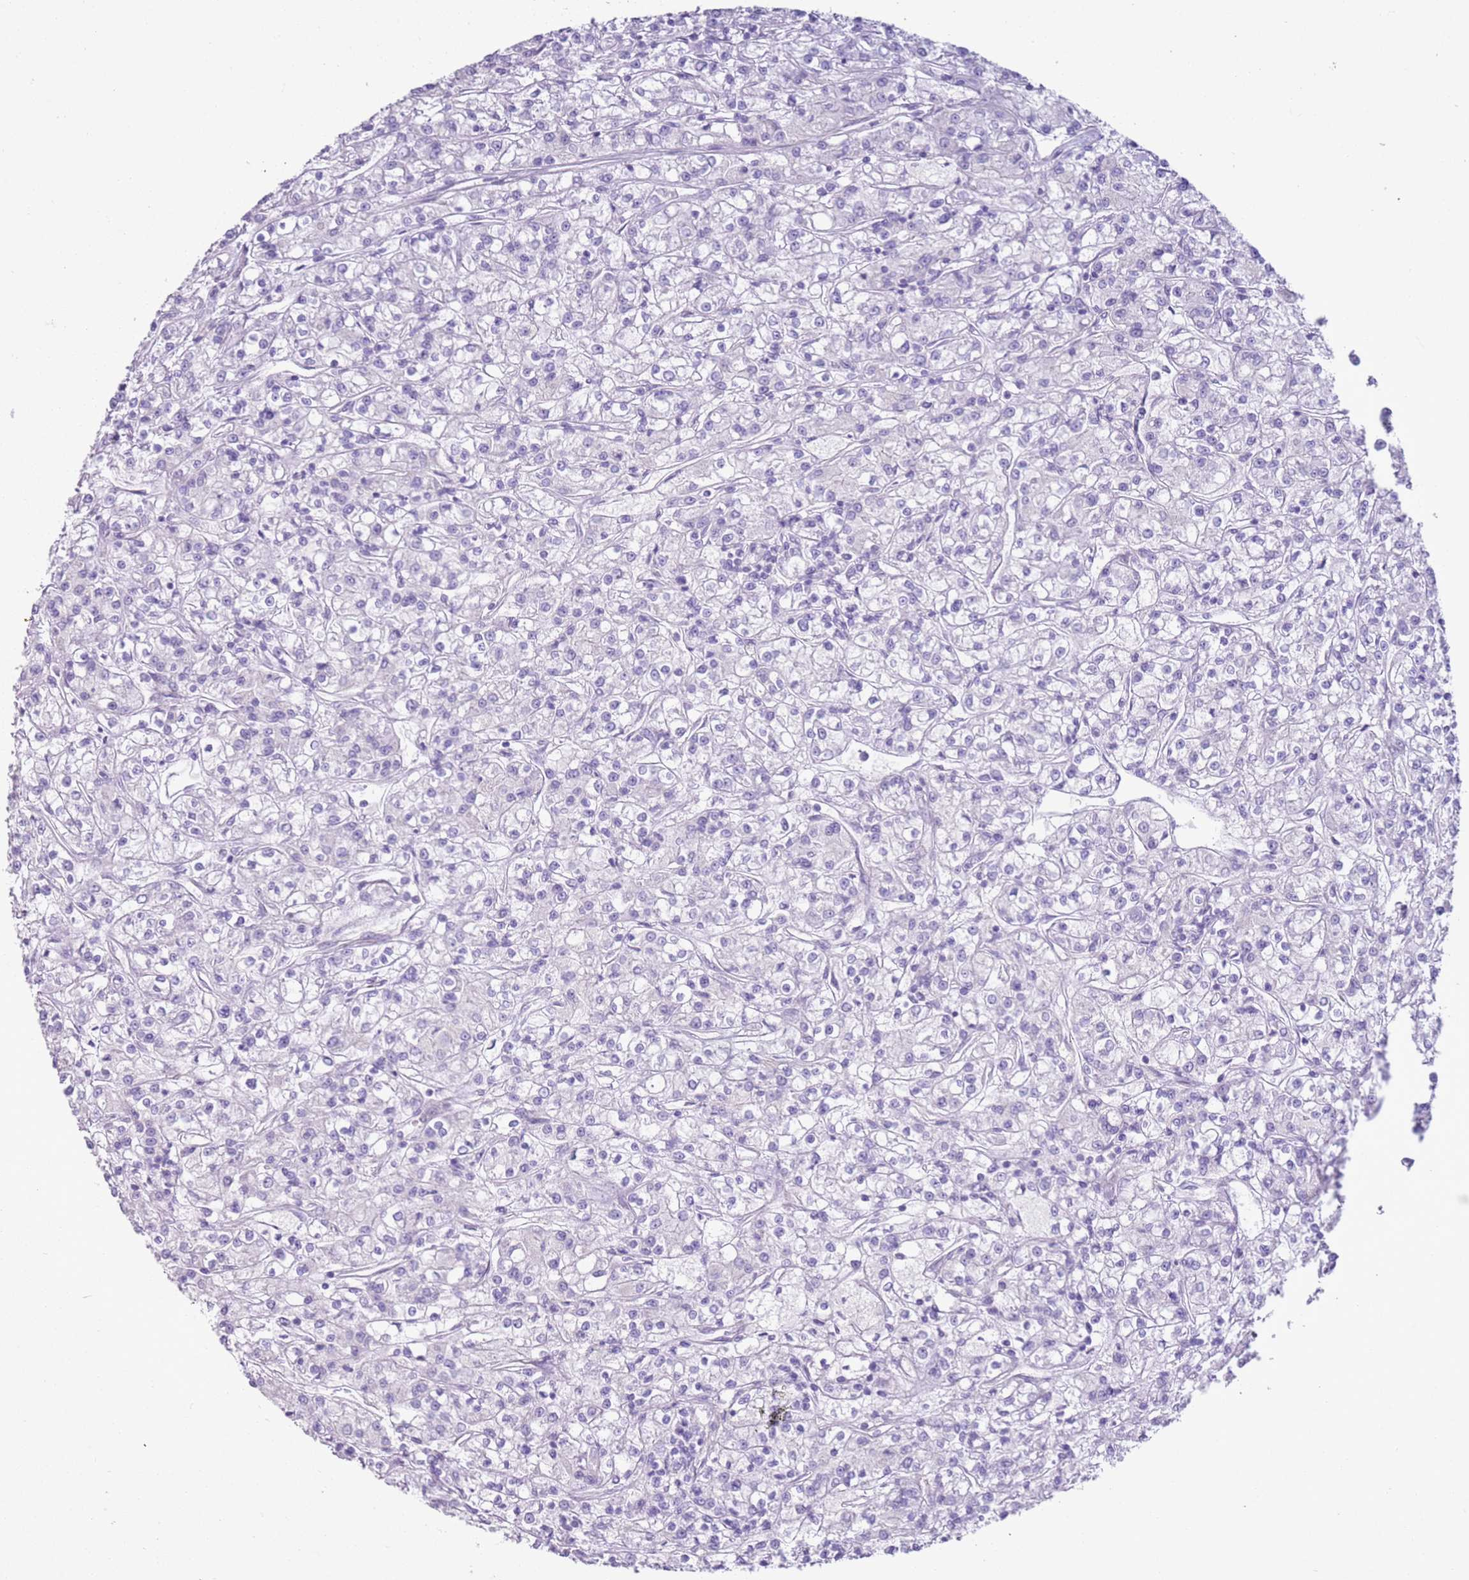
{"staining": {"intensity": "negative", "quantity": "none", "location": "none"}, "tissue": "renal cancer", "cell_type": "Tumor cells", "image_type": "cancer", "snomed": [{"axis": "morphology", "description": "Adenocarcinoma, NOS"}, {"axis": "topography", "description": "Kidney"}], "caption": "Immunohistochemistry (IHC) of human adenocarcinoma (renal) displays no expression in tumor cells.", "gene": "ZNF239", "patient": {"sex": "female", "age": 59}}